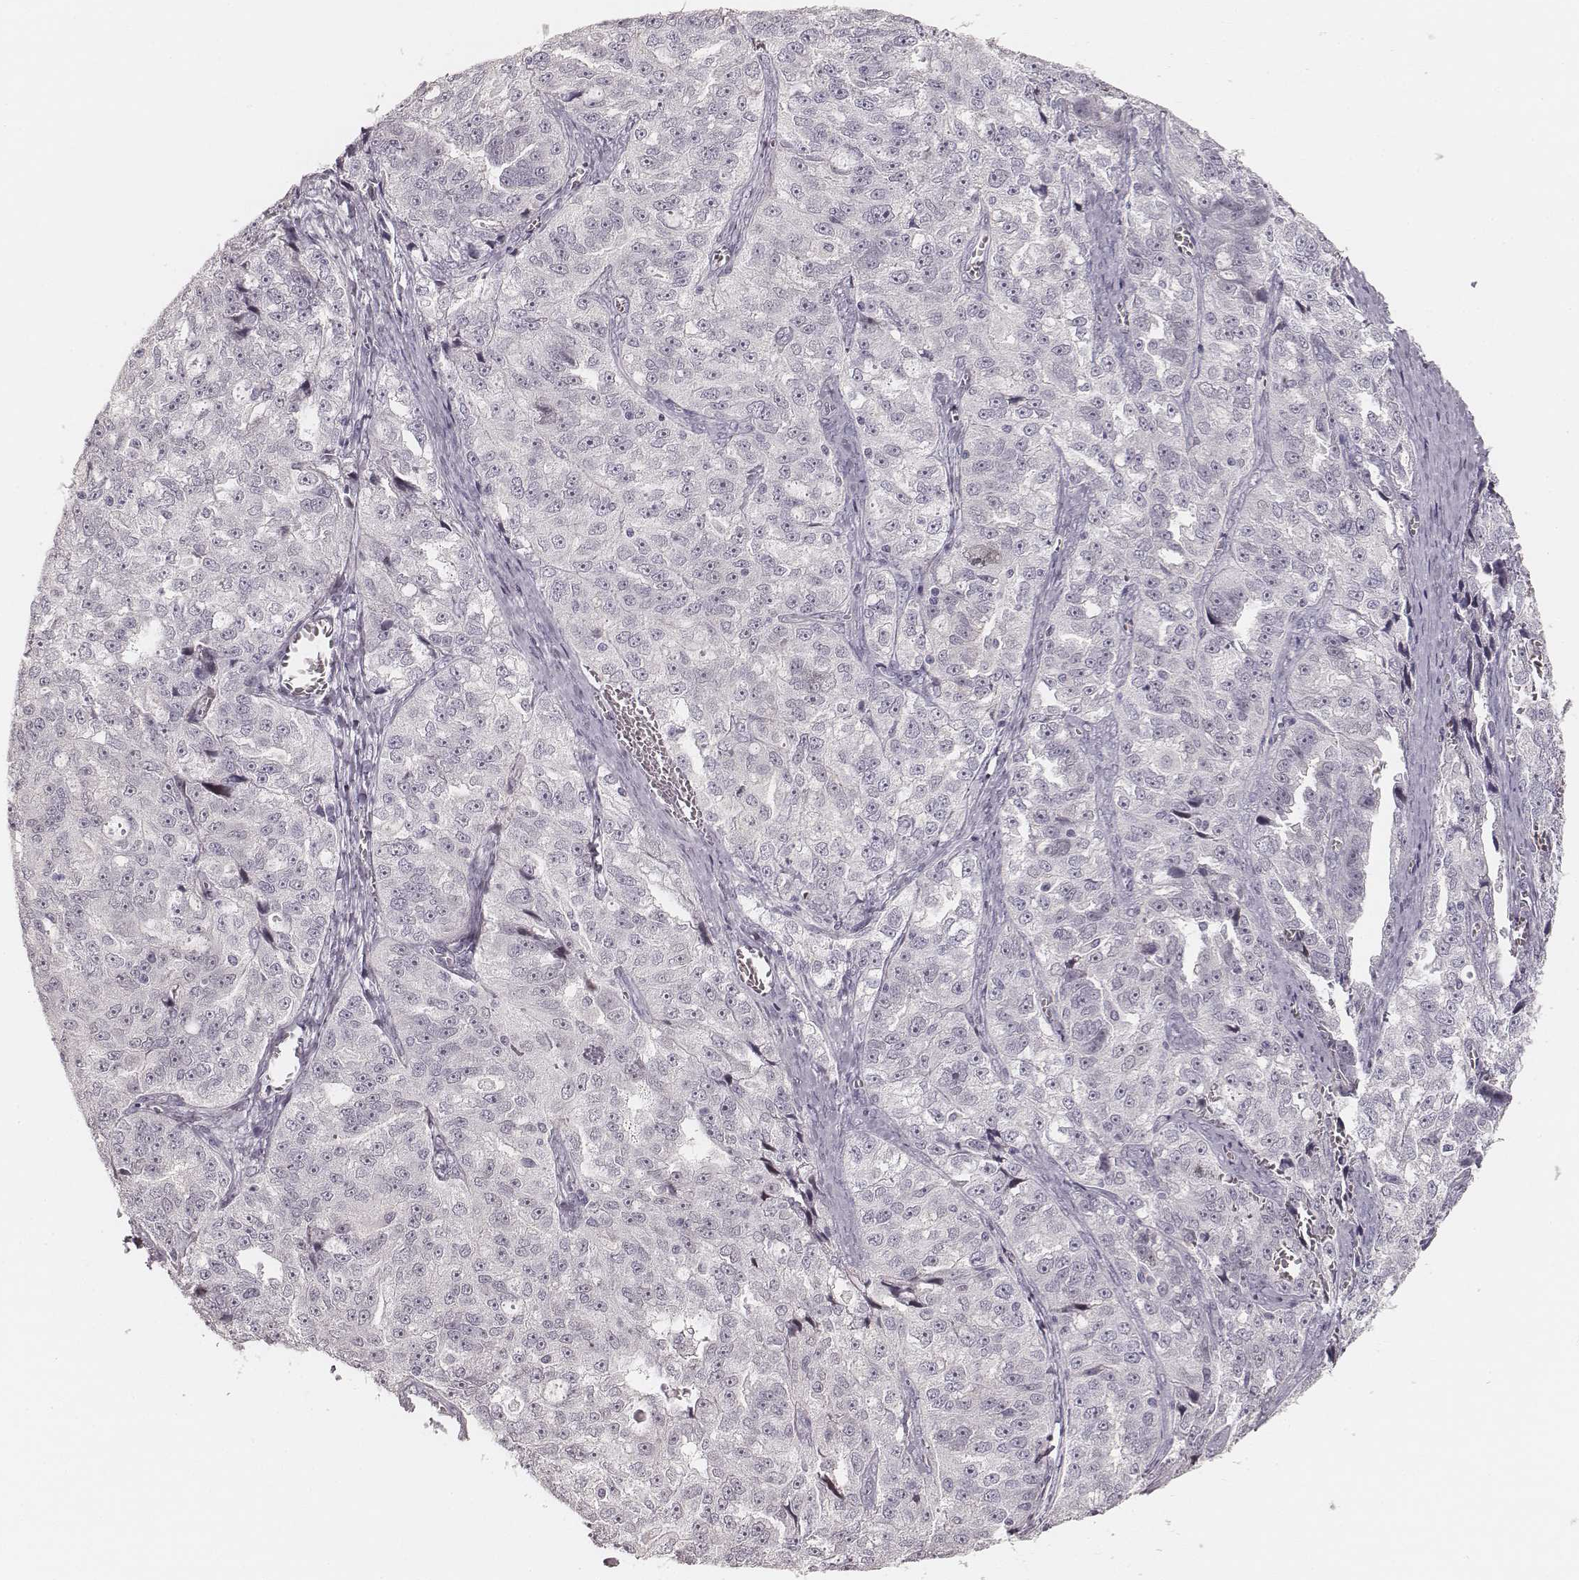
{"staining": {"intensity": "negative", "quantity": "none", "location": "none"}, "tissue": "ovarian cancer", "cell_type": "Tumor cells", "image_type": "cancer", "snomed": [{"axis": "morphology", "description": "Cystadenocarcinoma, serous, NOS"}, {"axis": "topography", "description": "Ovary"}], "caption": "Micrograph shows no protein positivity in tumor cells of ovarian cancer tissue. Brightfield microscopy of IHC stained with DAB (brown) and hematoxylin (blue), captured at high magnification.", "gene": "HNF4G", "patient": {"sex": "female", "age": 51}}